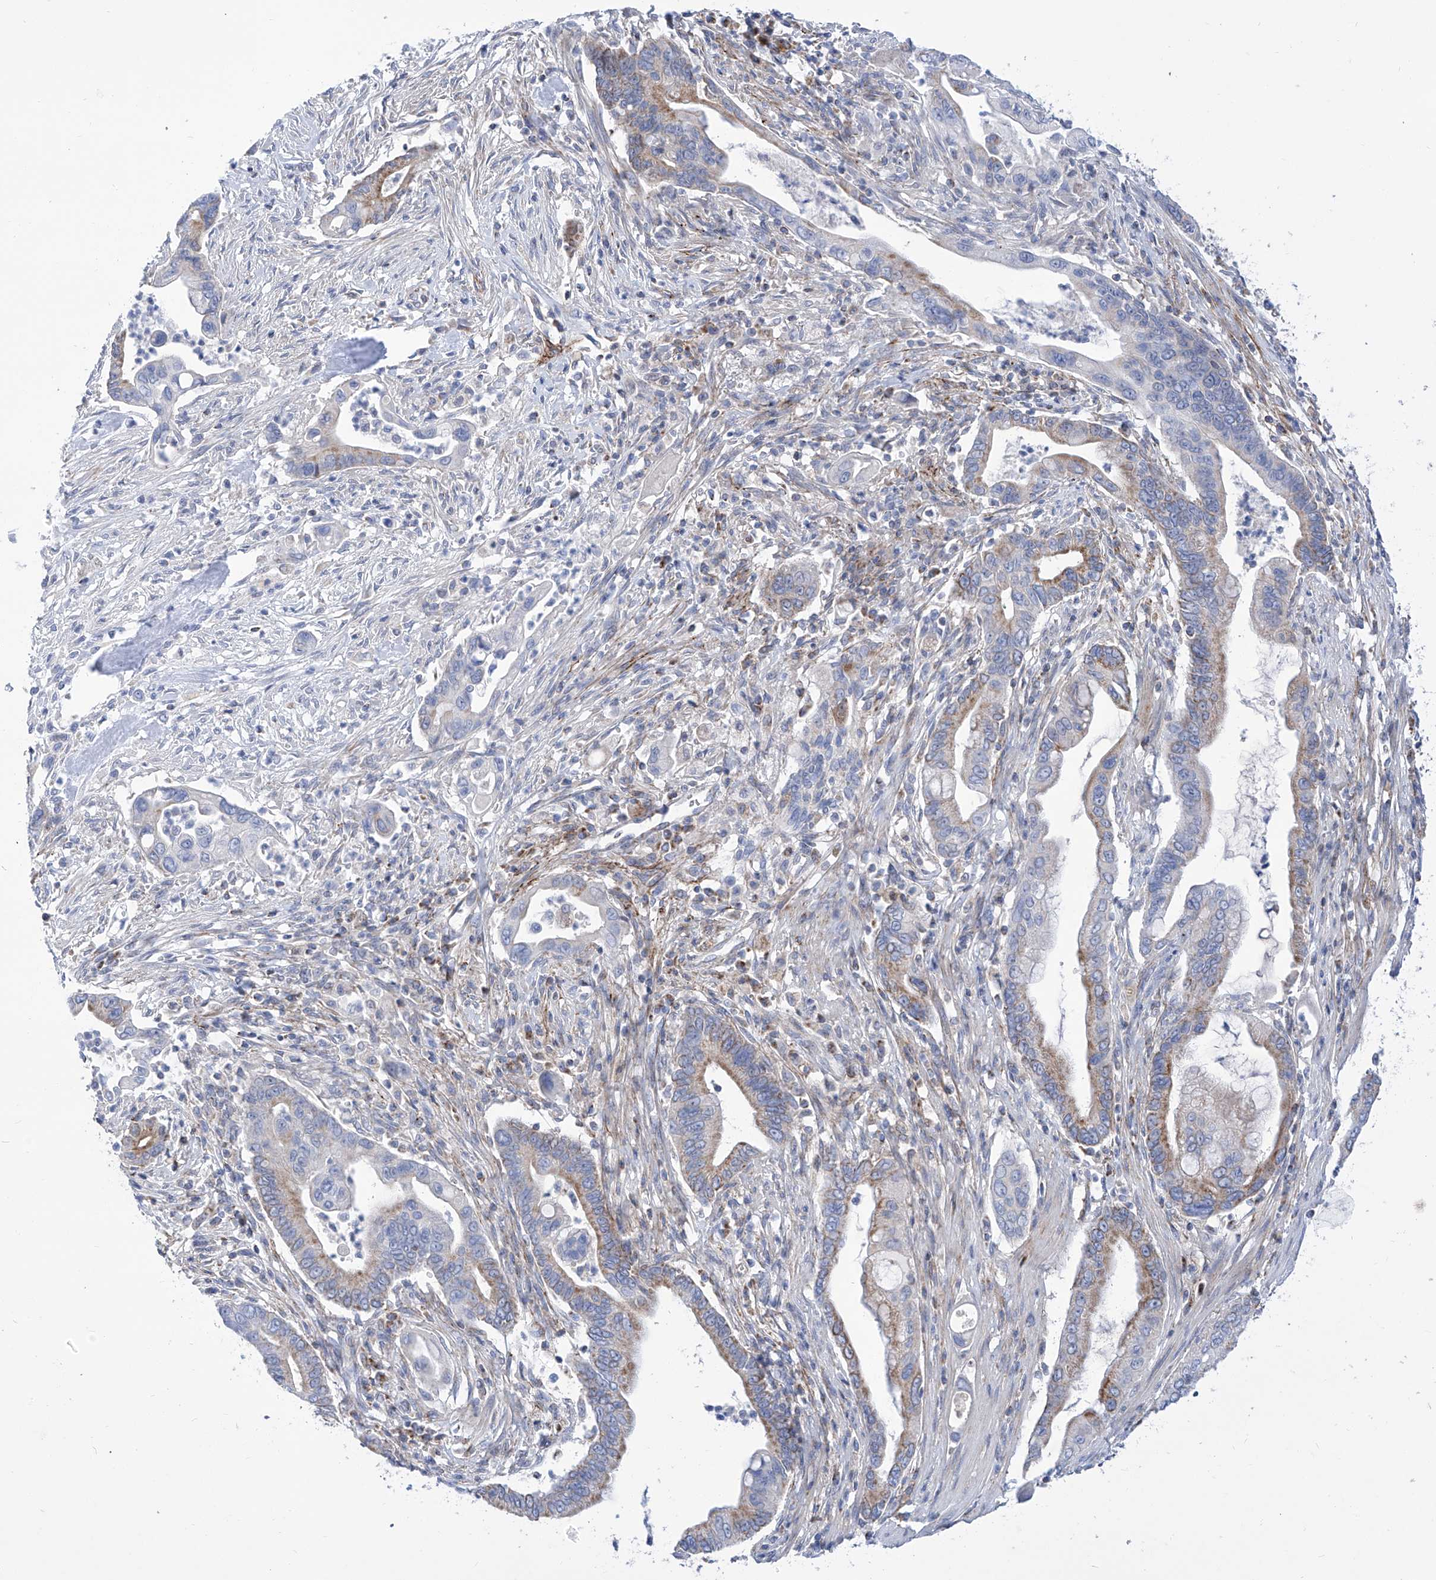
{"staining": {"intensity": "moderate", "quantity": "<25%", "location": "cytoplasmic/membranous"}, "tissue": "pancreatic cancer", "cell_type": "Tumor cells", "image_type": "cancer", "snomed": [{"axis": "morphology", "description": "Adenocarcinoma, NOS"}, {"axis": "topography", "description": "Pancreas"}], "caption": "A histopathology image showing moderate cytoplasmic/membranous positivity in about <25% of tumor cells in pancreatic cancer, as visualized by brown immunohistochemical staining.", "gene": "SRBD1", "patient": {"sex": "male", "age": 78}}